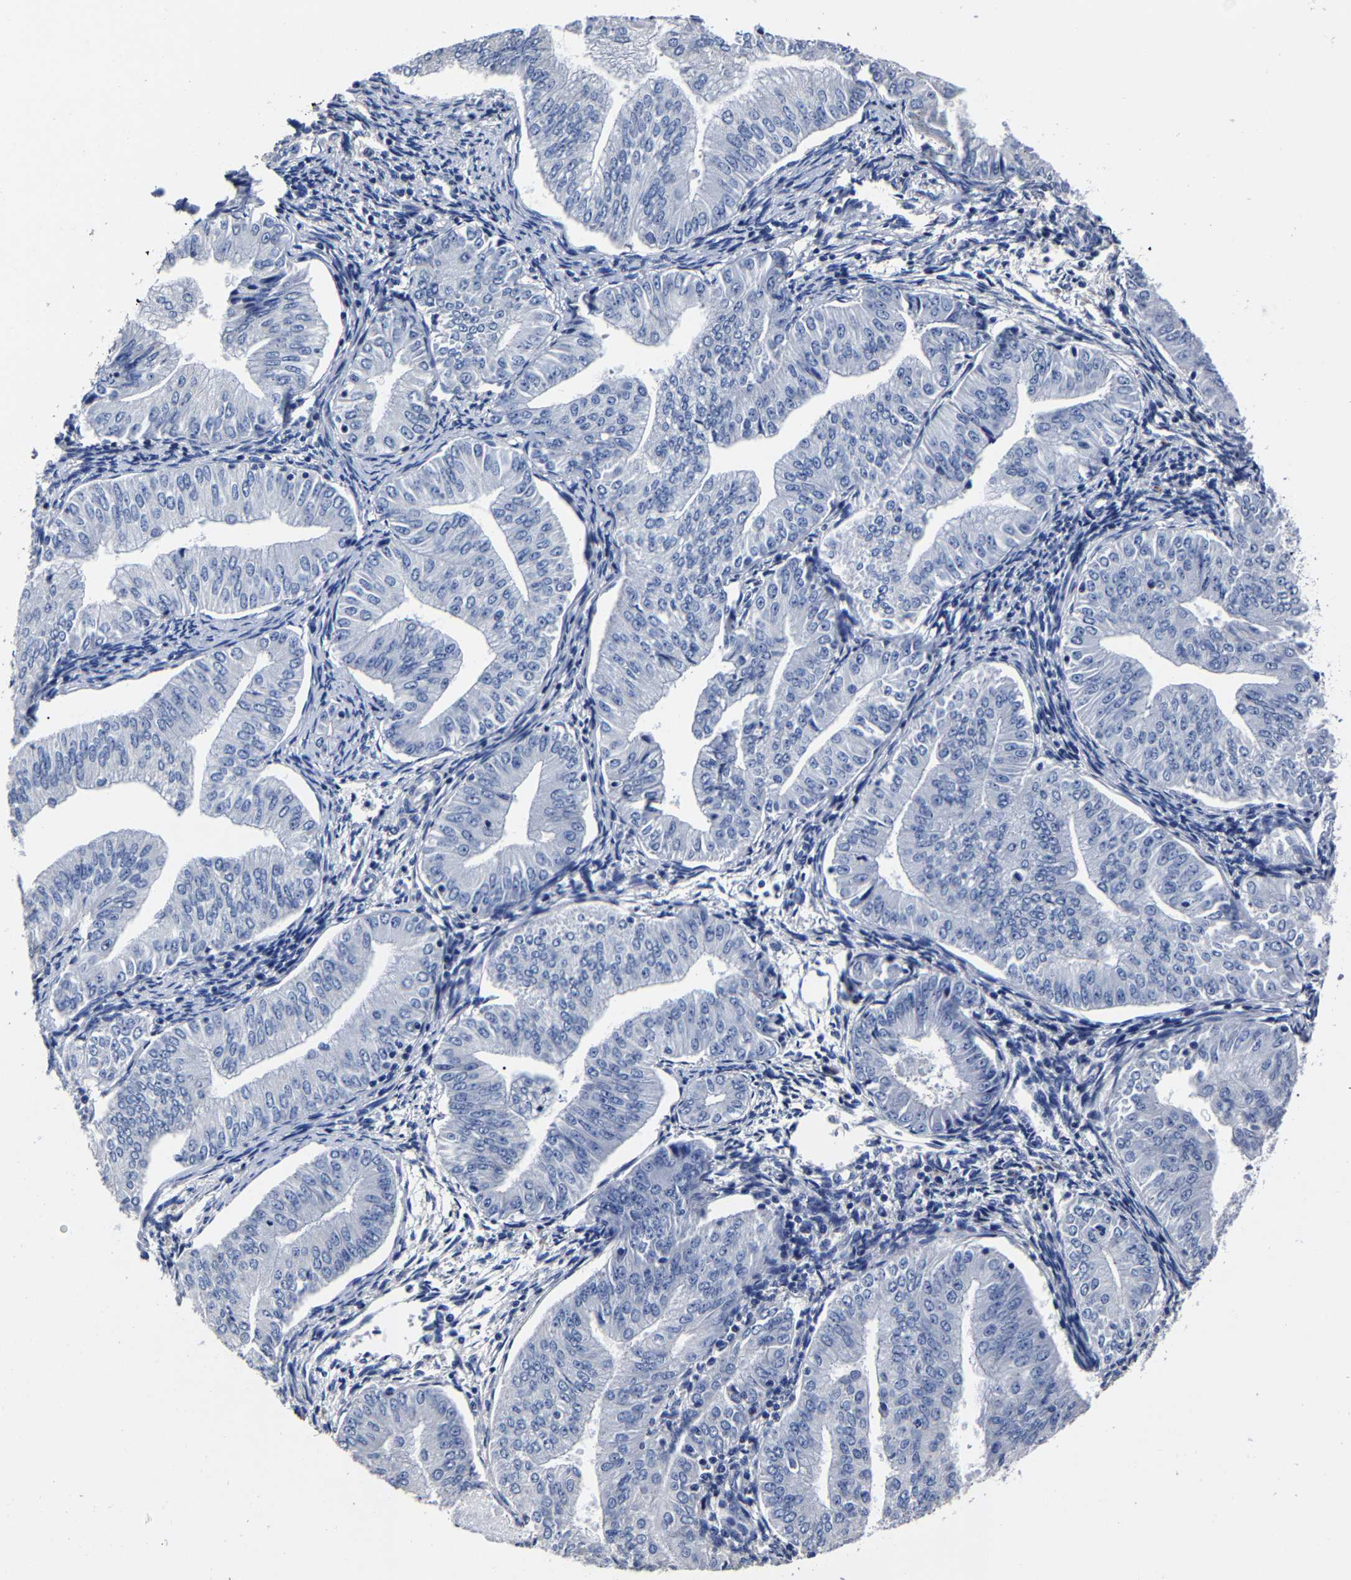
{"staining": {"intensity": "negative", "quantity": "none", "location": "none"}, "tissue": "endometrial cancer", "cell_type": "Tumor cells", "image_type": "cancer", "snomed": [{"axis": "morphology", "description": "Normal tissue, NOS"}, {"axis": "morphology", "description": "Adenocarcinoma, NOS"}, {"axis": "topography", "description": "Endometrium"}], "caption": "This is an immunohistochemistry micrograph of endometrial adenocarcinoma. There is no positivity in tumor cells.", "gene": "AKAP4", "patient": {"sex": "female", "age": 53}}